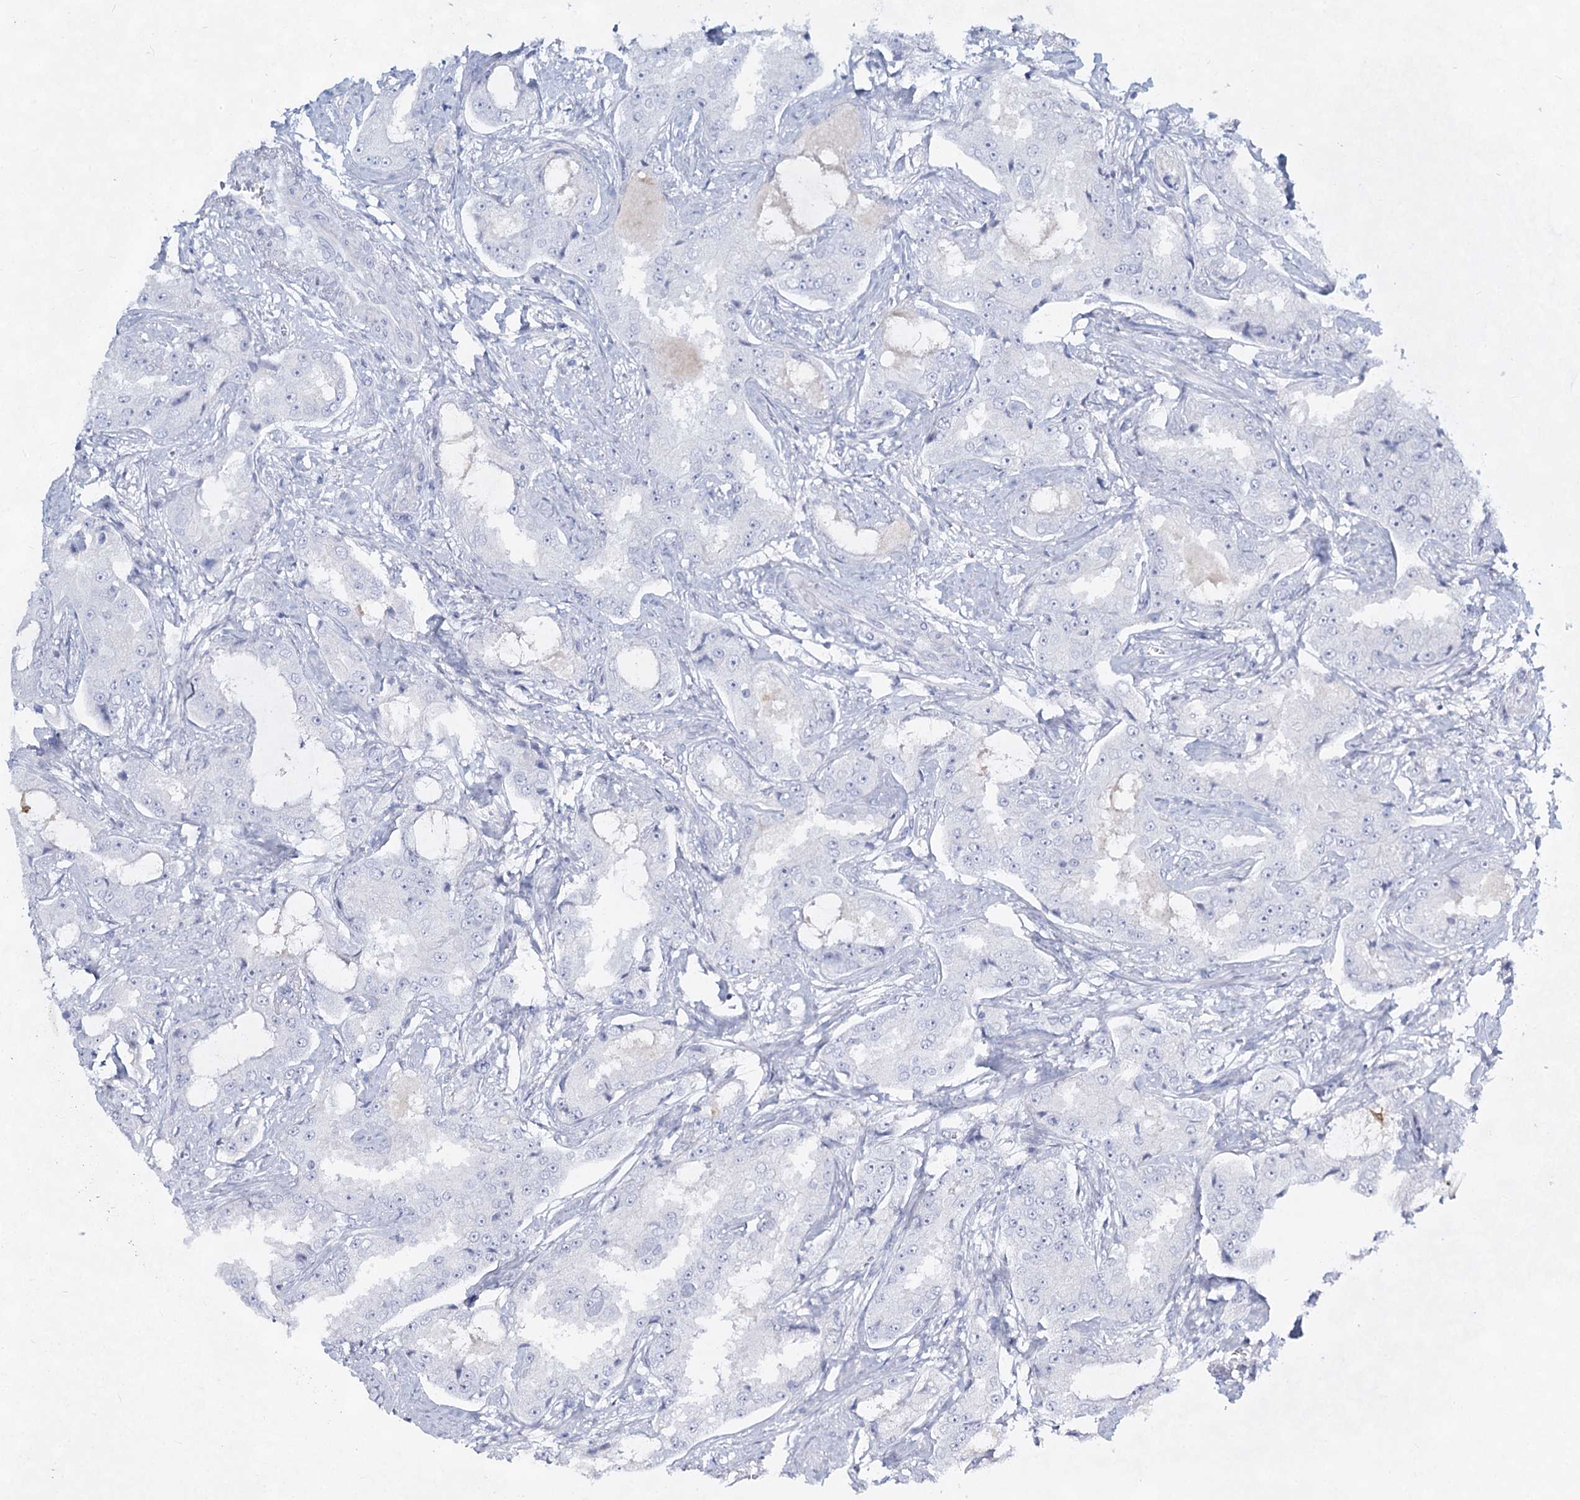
{"staining": {"intensity": "negative", "quantity": "none", "location": "none"}, "tissue": "prostate cancer", "cell_type": "Tumor cells", "image_type": "cancer", "snomed": [{"axis": "morphology", "description": "Adenocarcinoma, High grade"}, {"axis": "topography", "description": "Prostate"}], "caption": "Human prostate high-grade adenocarcinoma stained for a protein using immunohistochemistry reveals no staining in tumor cells.", "gene": "SLC17A2", "patient": {"sex": "male", "age": 73}}